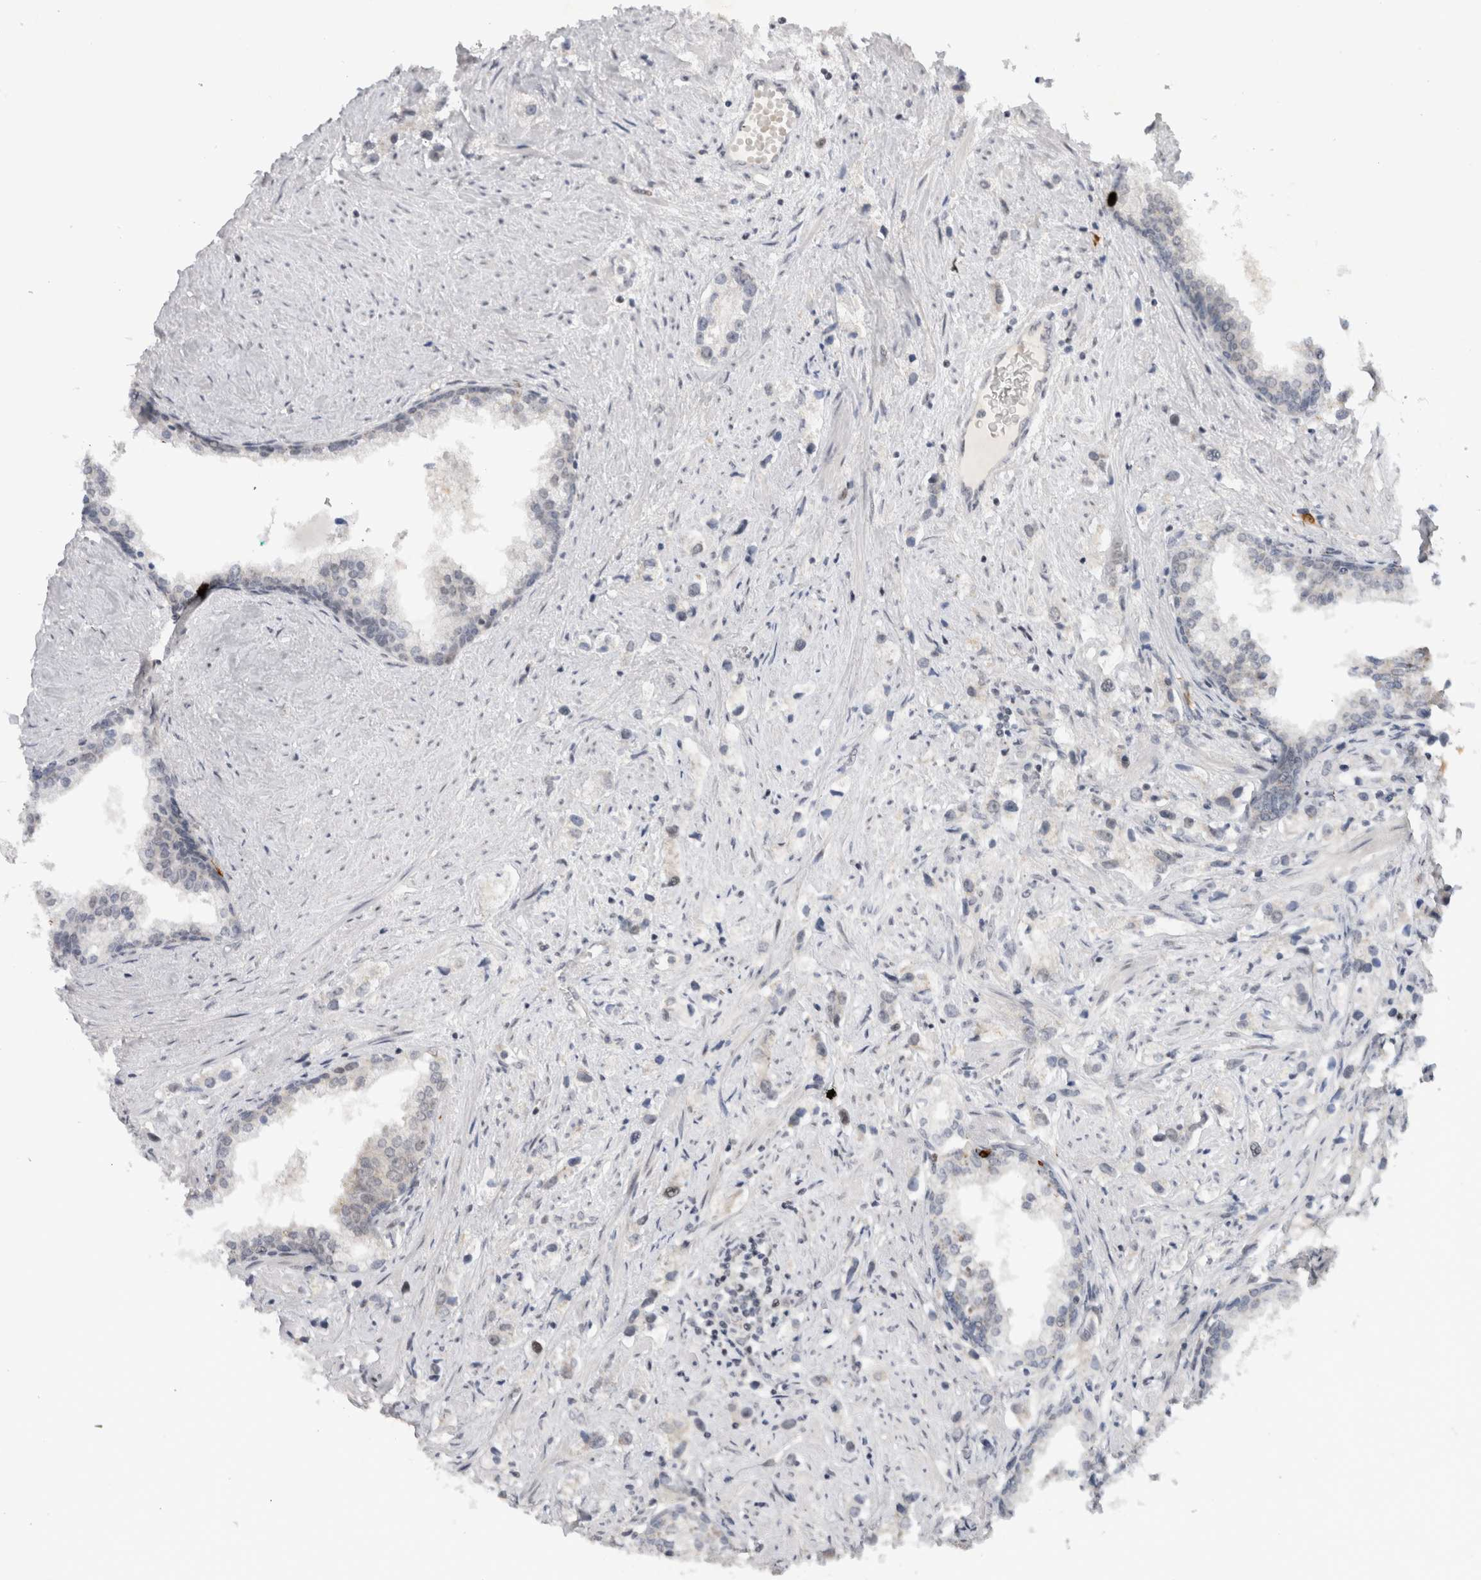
{"staining": {"intensity": "negative", "quantity": "none", "location": "none"}, "tissue": "prostate cancer", "cell_type": "Tumor cells", "image_type": "cancer", "snomed": [{"axis": "morphology", "description": "Adenocarcinoma, High grade"}, {"axis": "topography", "description": "Prostate"}], "caption": "This is an immunohistochemistry (IHC) histopathology image of human high-grade adenocarcinoma (prostate). There is no expression in tumor cells.", "gene": "HESX1", "patient": {"sex": "male", "age": 66}}